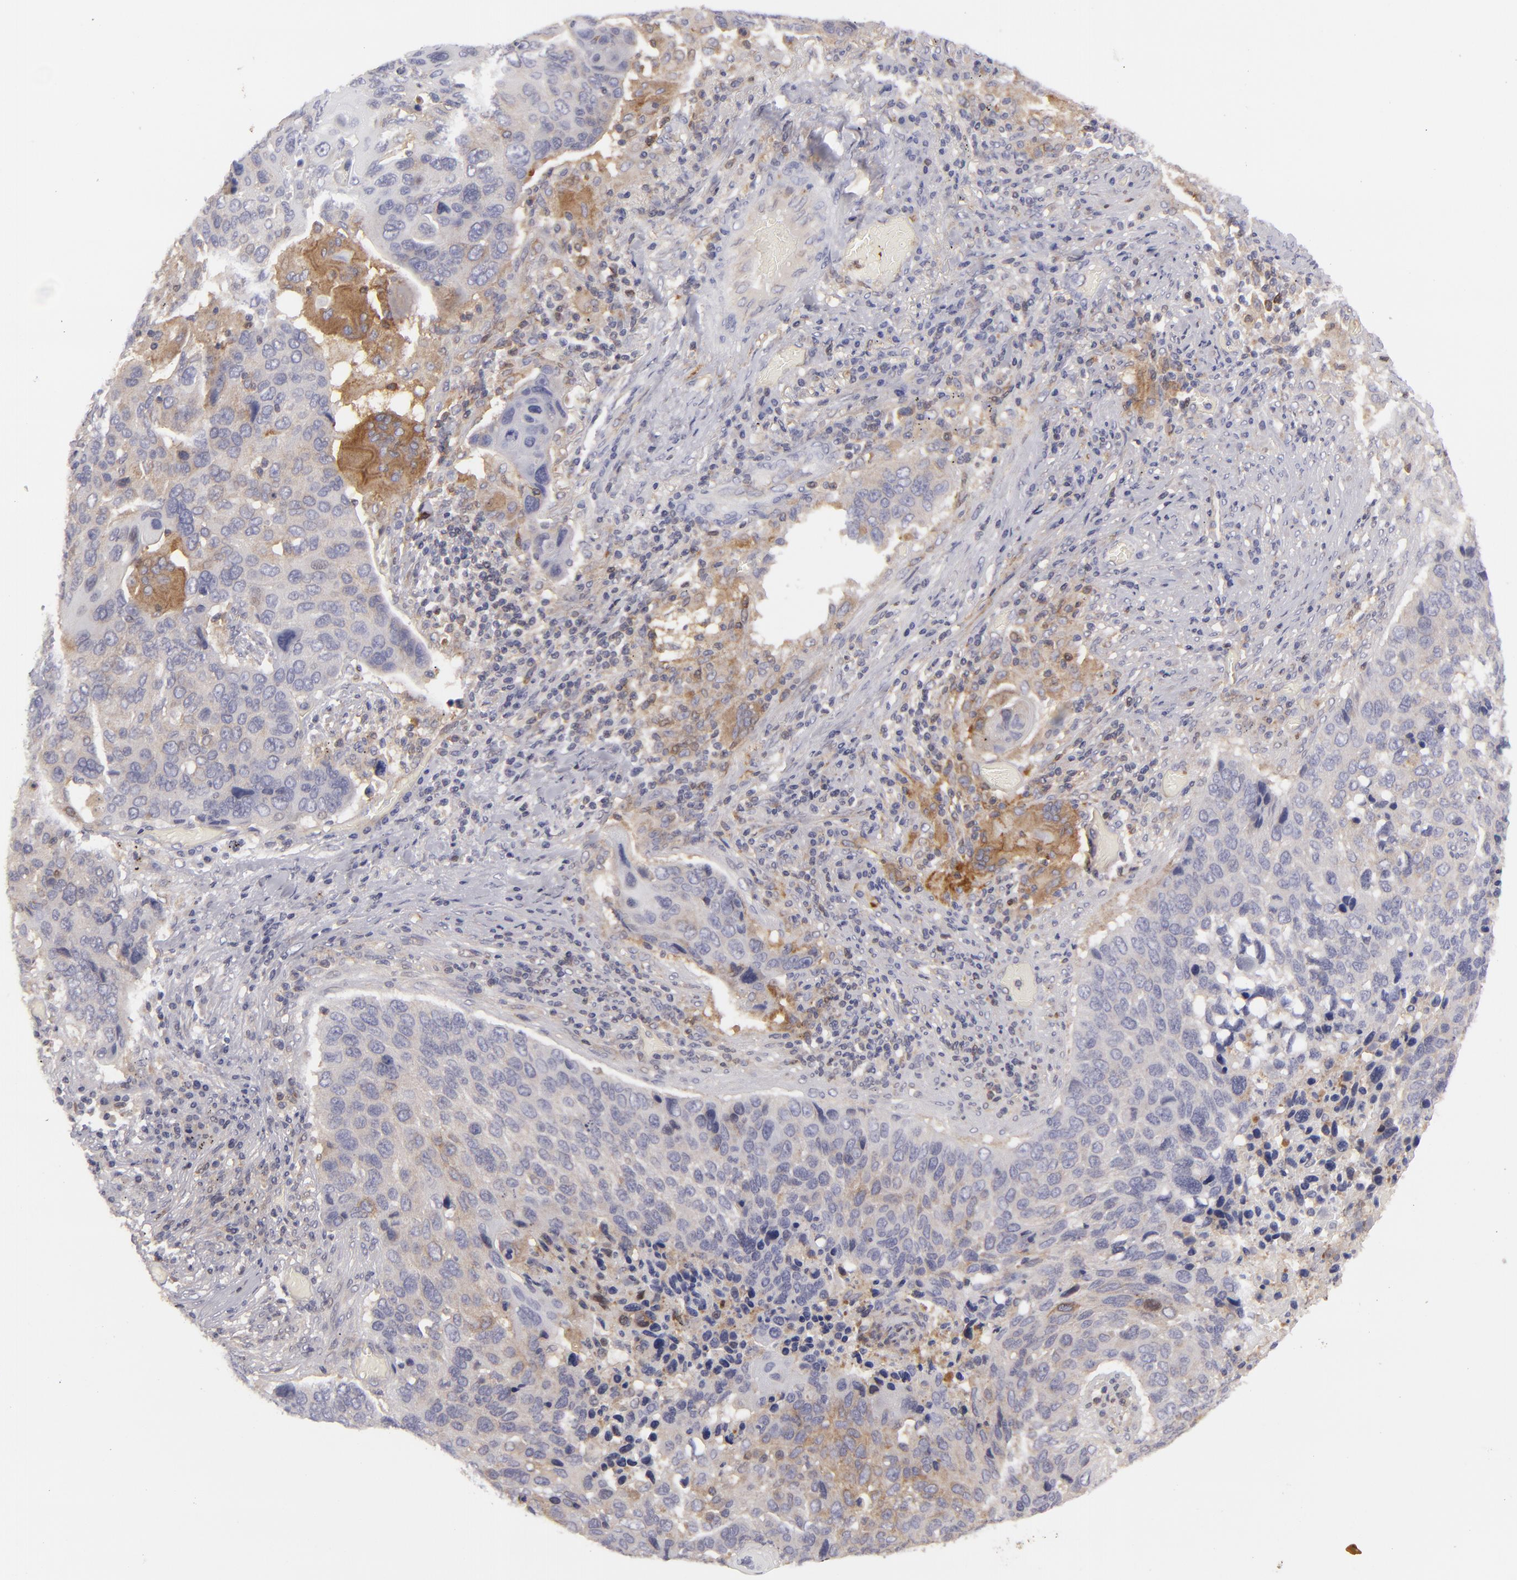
{"staining": {"intensity": "moderate", "quantity": "25%-75%", "location": "cytoplasmic/membranous"}, "tissue": "lung cancer", "cell_type": "Tumor cells", "image_type": "cancer", "snomed": [{"axis": "morphology", "description": "Squamous cell carcinoma, NOS"}, {"axis": "topography", "description": "Lung"}], "caption": "Protein staining reveals moderate cytoplasmic/membranous positivity in approximately 25%-75% of tumor cells in lung cancer.", "gene": "MMP10", "patient": {"sex": "male", "age": 68}}